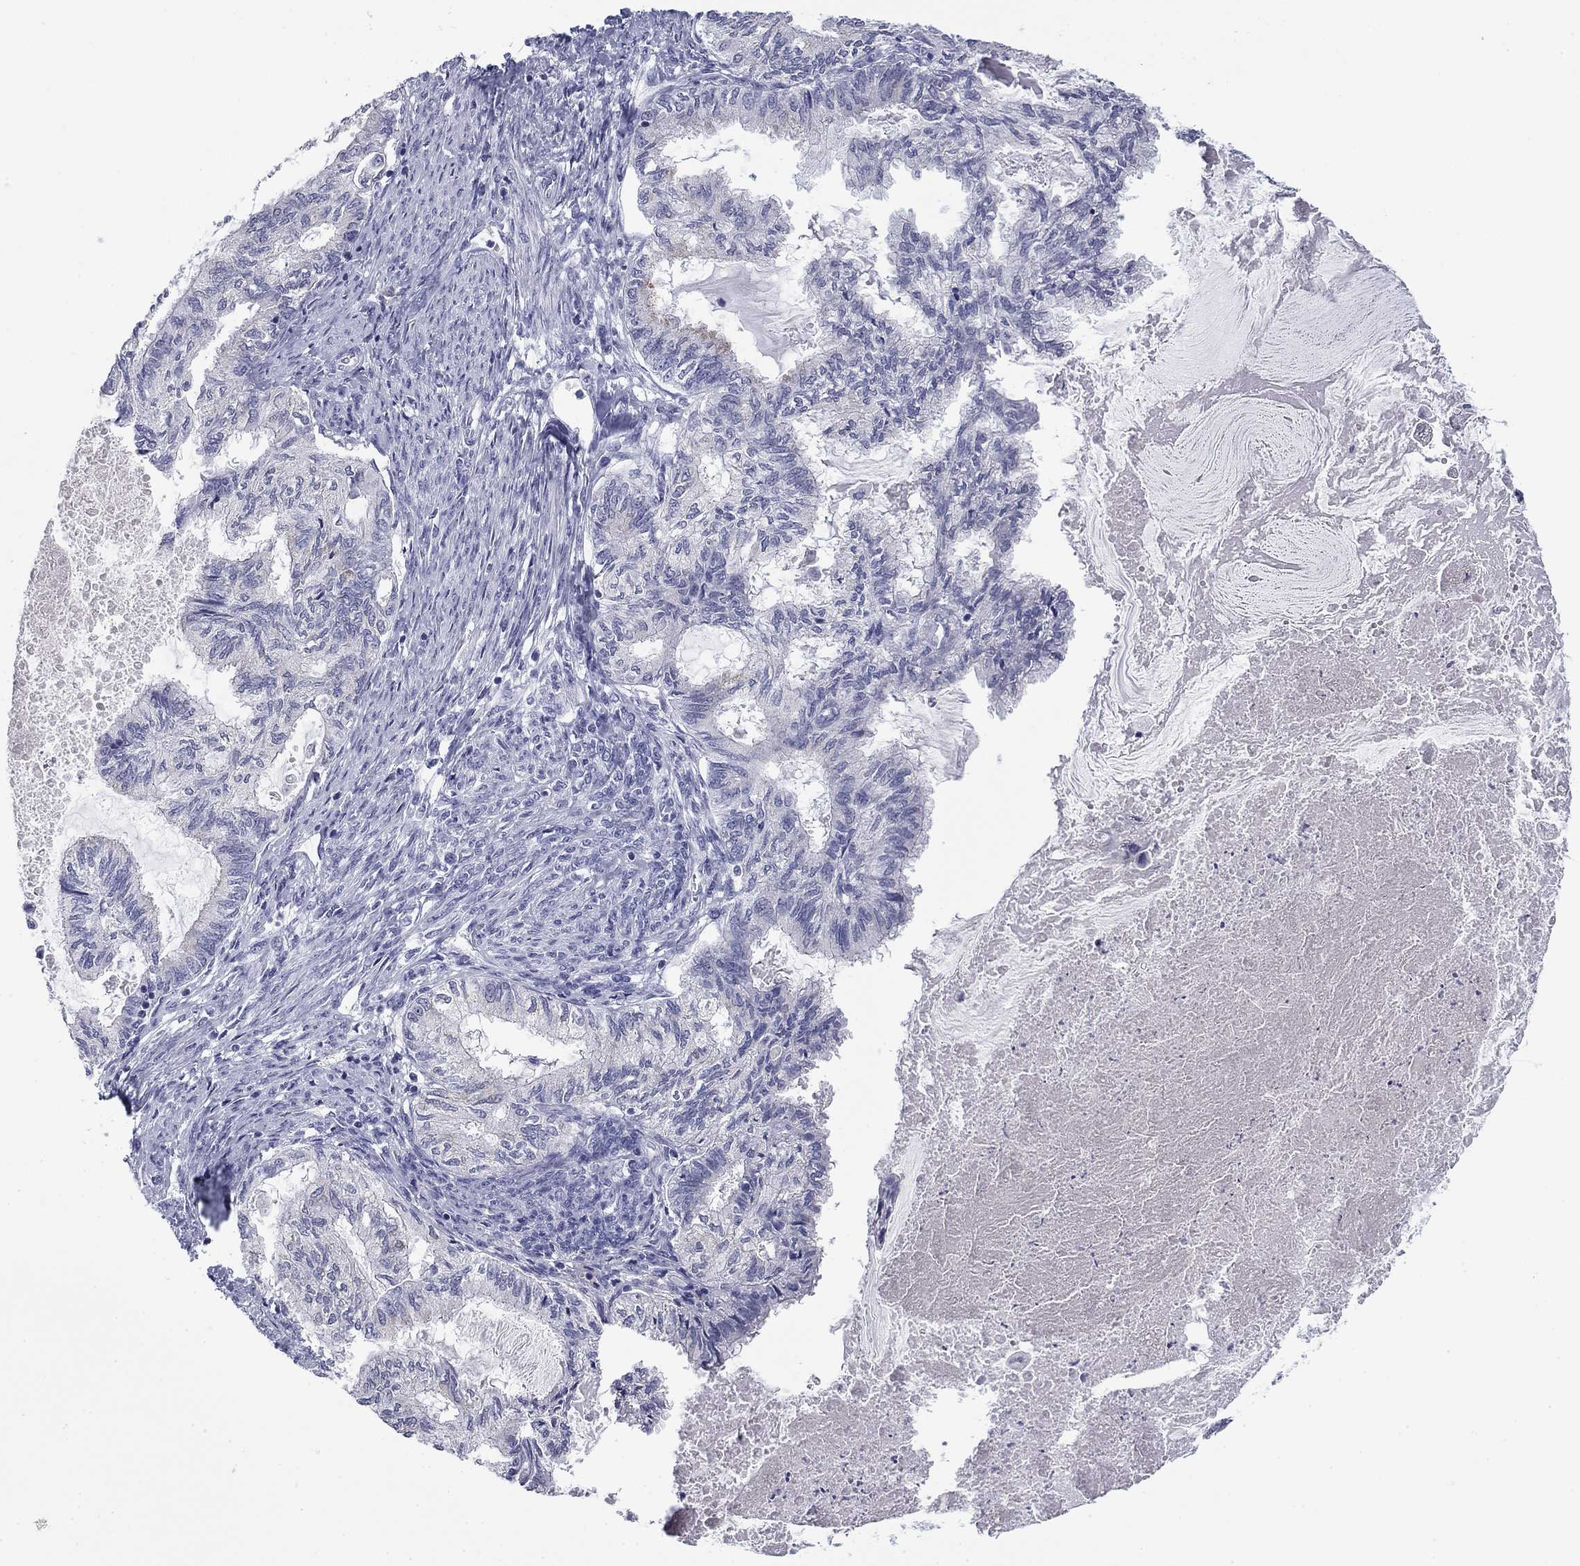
{"staining": {"intensity": "negative", "quantity": "none", "location": "none"}, "tissue": "endometrial cancer", "cell_type": "Tumor cells", "image_type": "cancer", "snomed": [{"axis": "morphology", "description": "Adenocarcinoma, NOS"}, {"axis": "topography", "description": "Endometrium"}], "caption": "This is an immunohistochemistry micrograph of human endometrial adenocarcinoma. There is no expression in tumor cells.", "gene": "PRPH", "patient": {"sex": "female", "age": 86}}